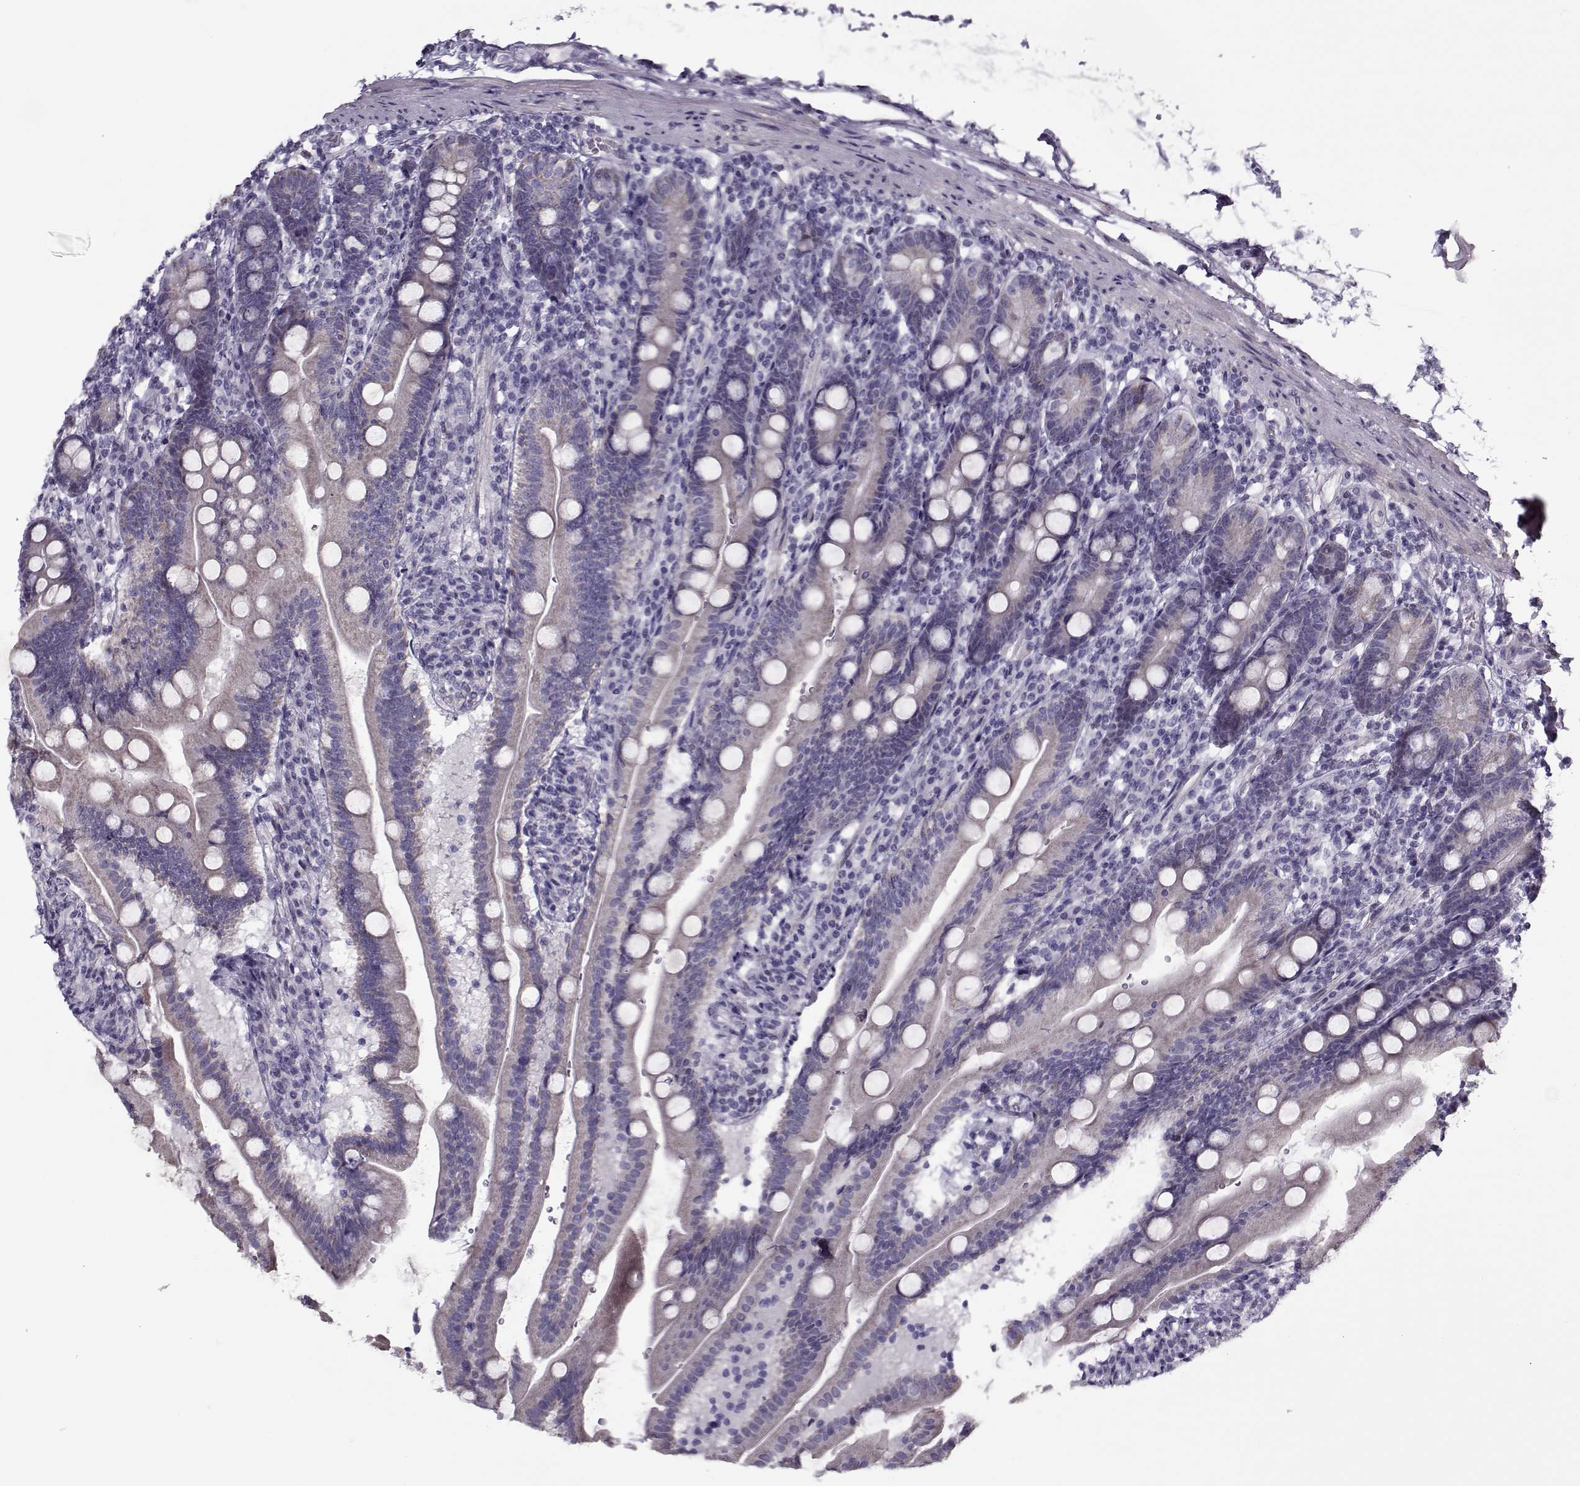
{"staining": {"intensity": "negative", "quantity": "none", "location": "none"}, "tissue": "duodenum", "cell_type": "Glandular cells", "image_type": "normal", "snomed": [{"axis": "morphology", "description": "Normal tissue, NOS"}, {"axis": "topography", "description": "Duodenum"}], "caption": "The photomicrograph displays no staining of glandular cells in benign duodenum. (DAB IHC, high magnification).", "gene": "CIBAR1", "patient": {"sex": "female", "age": 67}}